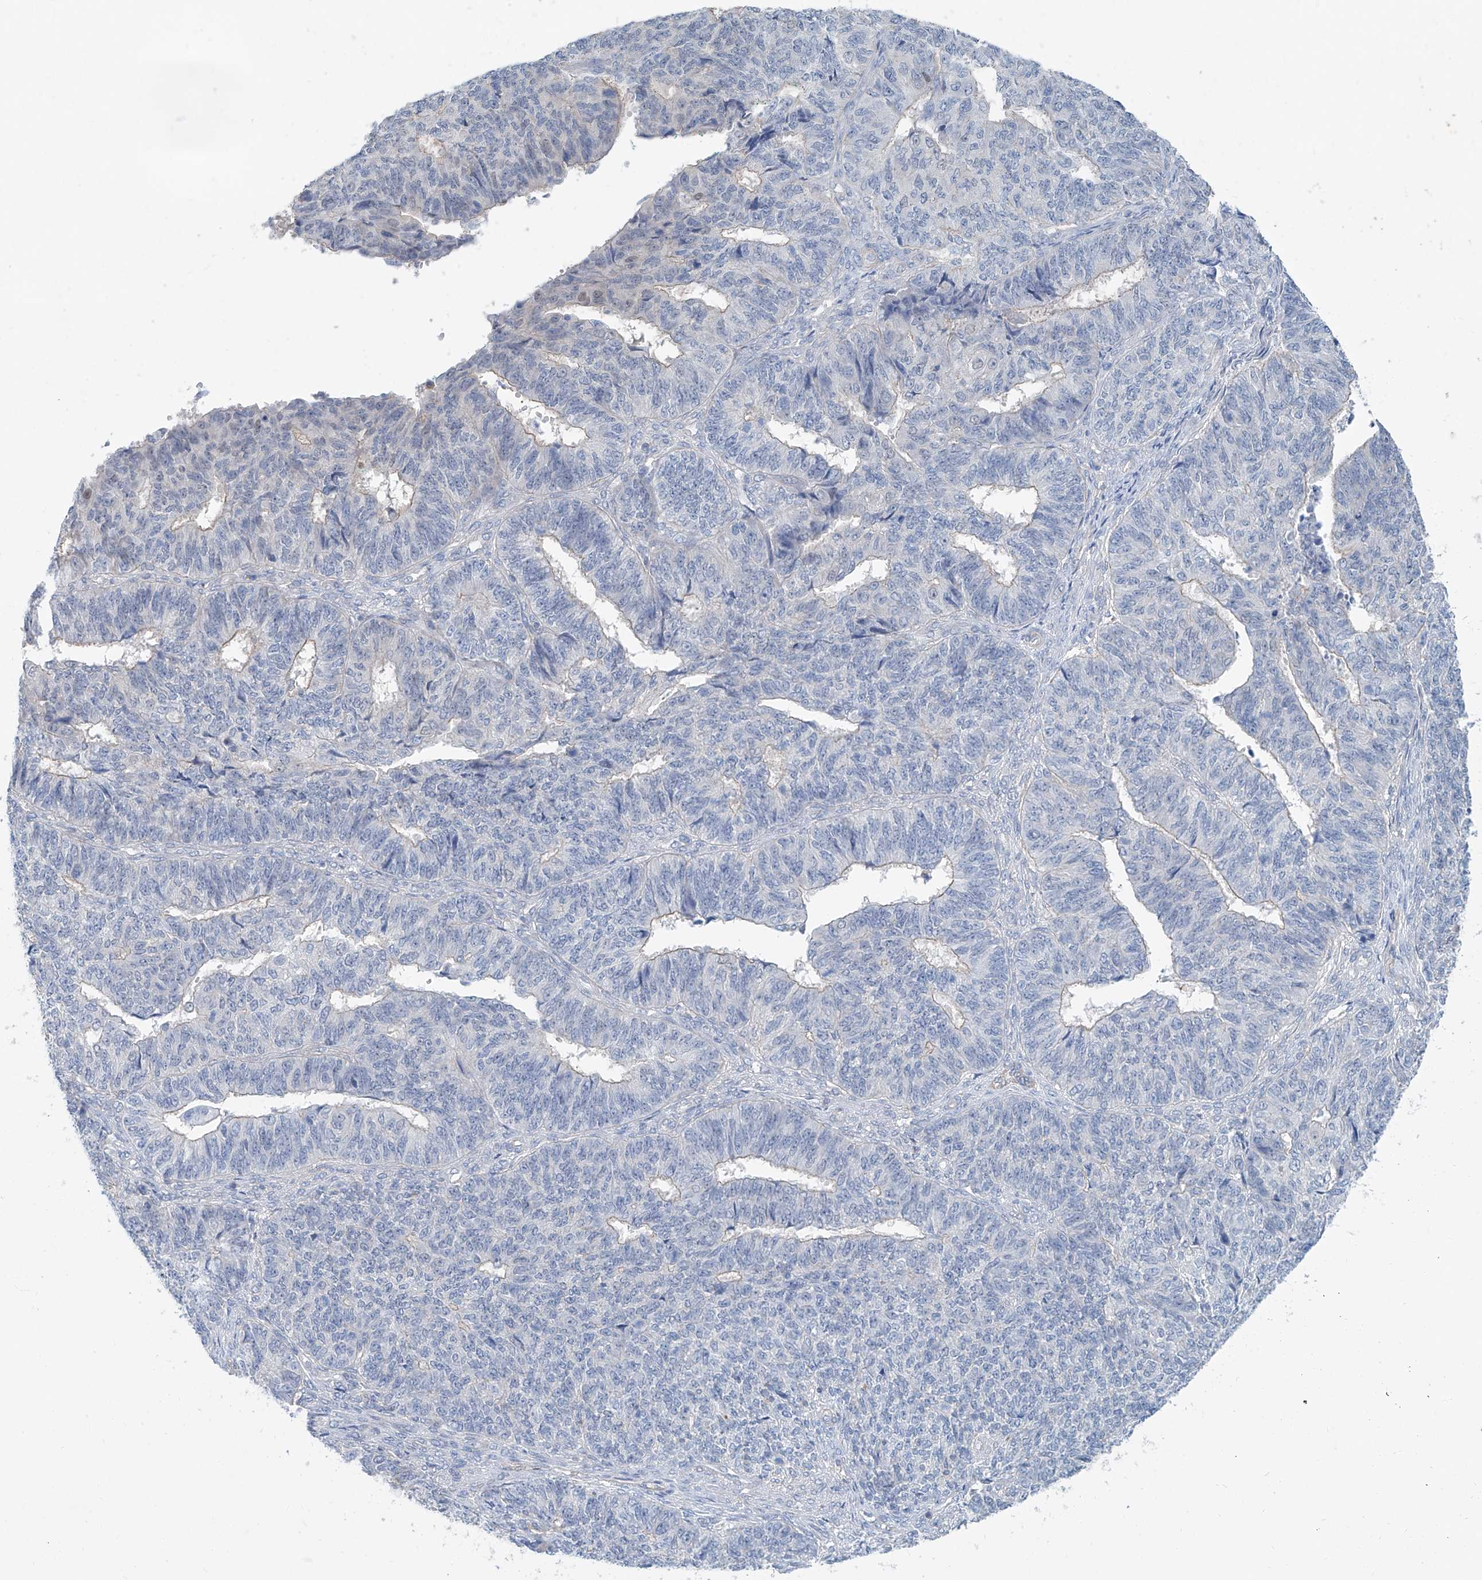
{"staining": {"intensity": "negative", "quantity": "none", "location": "none"}, "tissue": "endometrial cancer", "cell_type": "Tumor cells", "image_type": "cancer", "snomed": [{"axis": "morphology", "description": "Adenocarcinoma, NOS"}, {"axis": "topography", "description": "Endometrium"}], "caption": "High magnification brightfield microscopy of adenocarcinoma (endometrial) stained with DAB (3,3'-diaminobenzidine) (brown) and counterstained with hematoxylin (blue): tumor cells show no significant staining.", "gene": "ANKRD34A", "patient": {"sex": "female", "age": 32}}